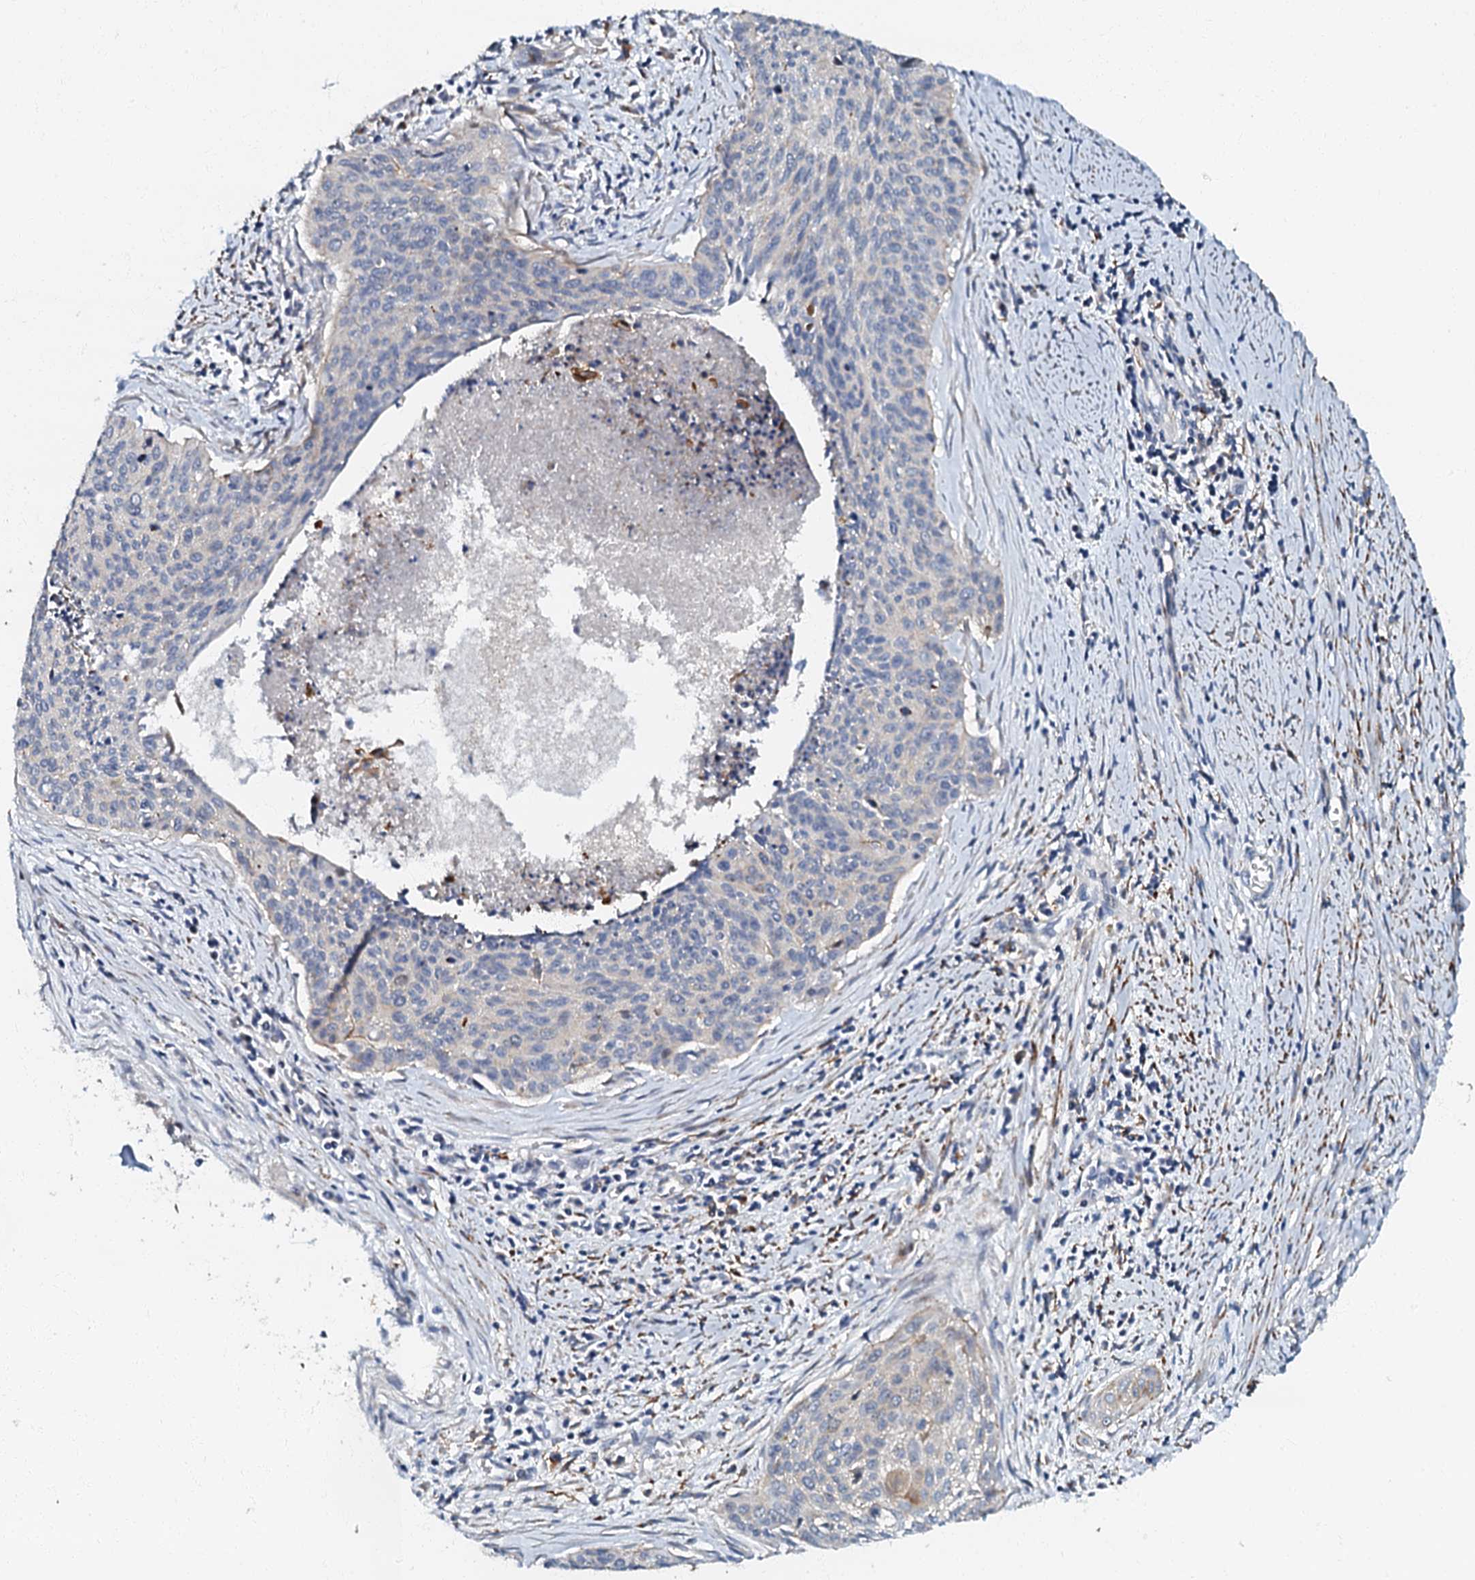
{"staining": {"intensity": "negative", "quantity": "none", "location": "none"}, "tissue": "cervical cancer", "cell_type": "Tumor cells", "image_type": "cancer", "snomed": [{"axis": "morphology", "description": "Squamous cell carcinoma, NOS"}, {"axis": "topography", "description": "Cervix"}], "caption": "Immunohistochemical staining of human squamous cell carcinoma (cervical) shows no significant expression in tumor cells.", "gene": "OLAH", "patient": {"sex": "female", "age": 55}}